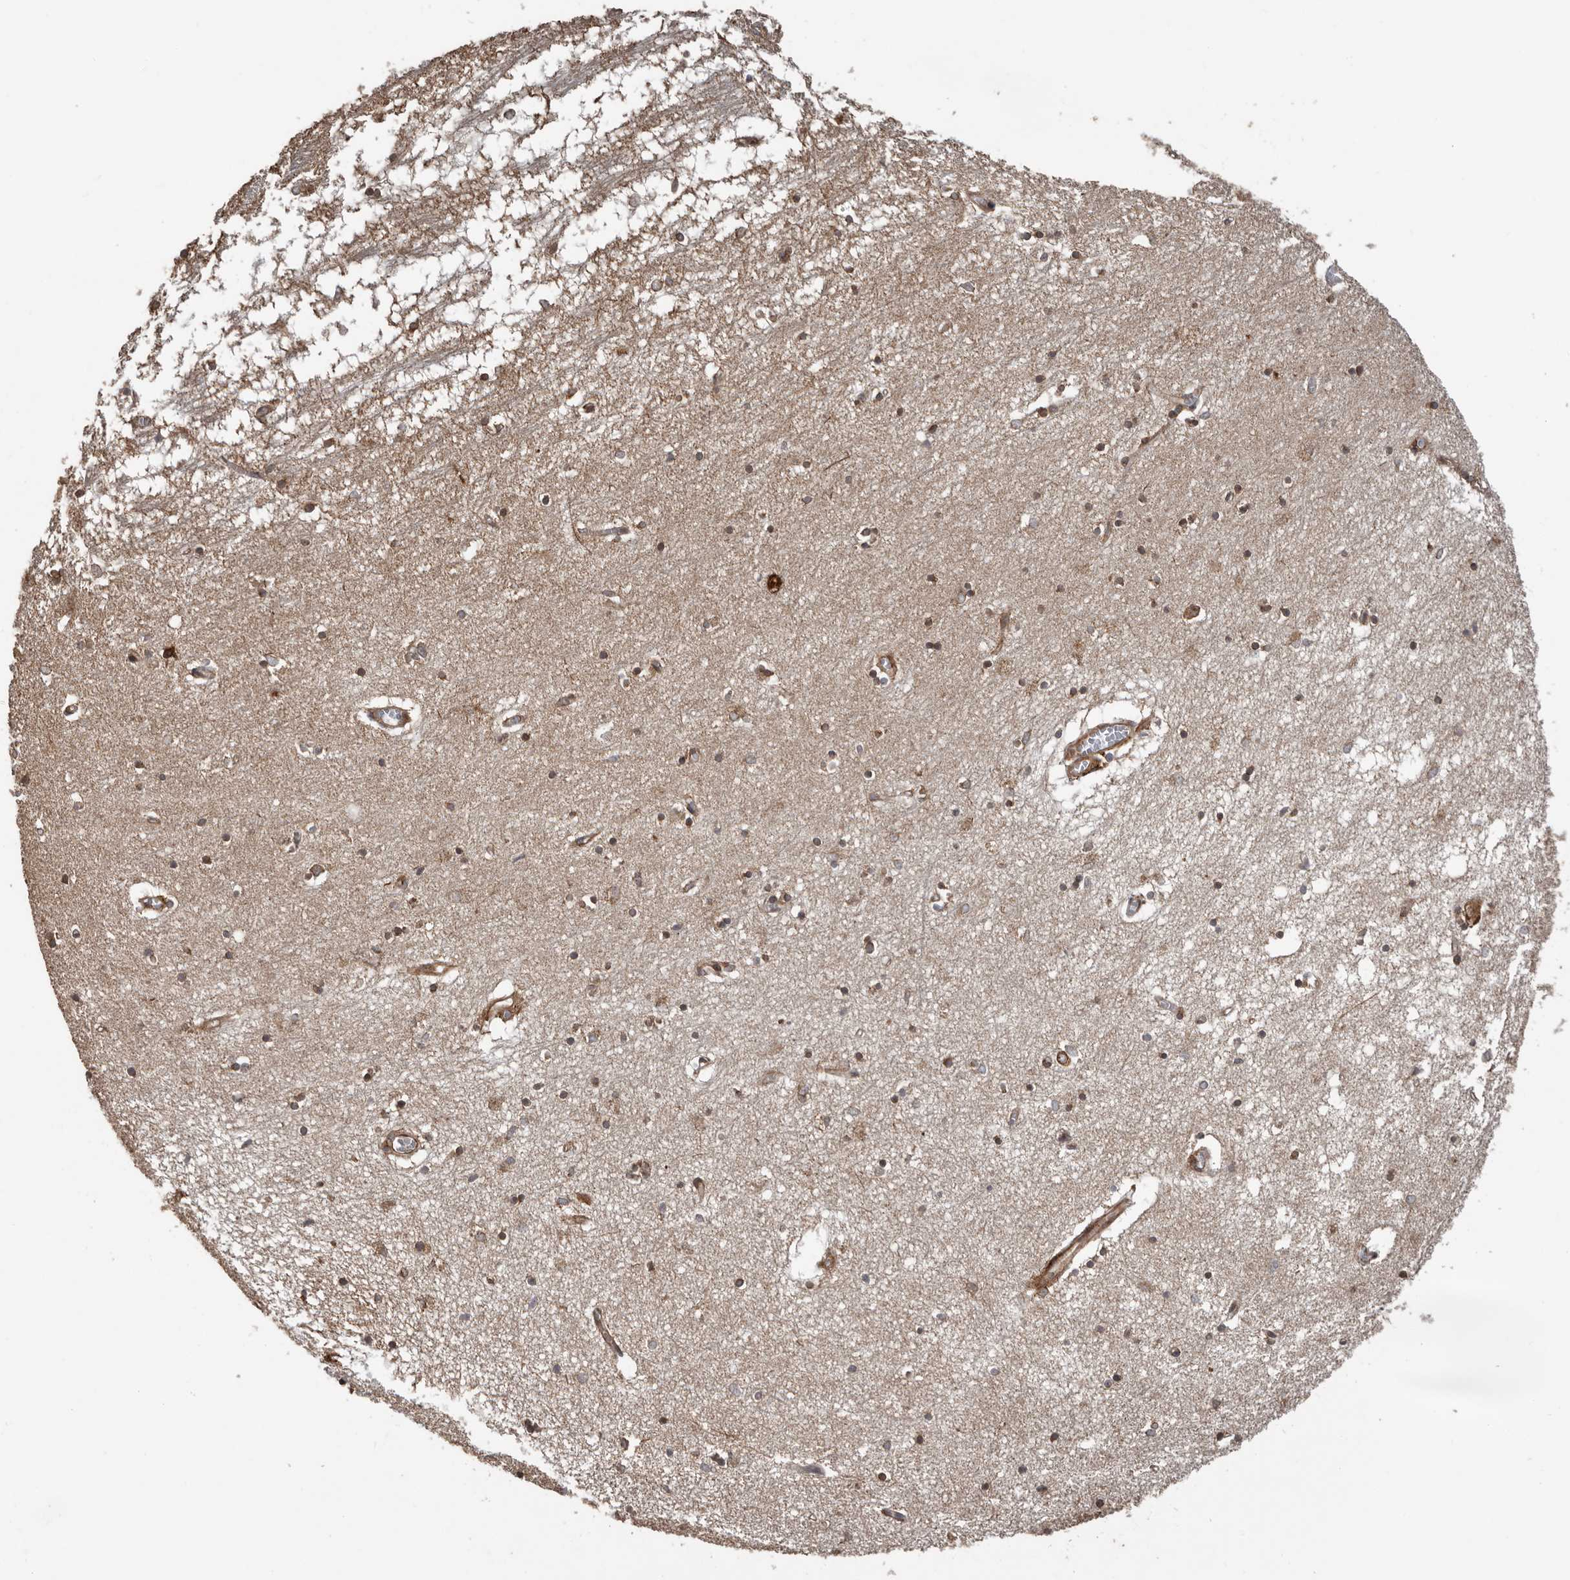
{"staining": {"intensity": "moderate", "quantity": ">75%", "location": "cytoplasmic/membranous"}, "tissue": "hippocampus", "cell_type": "Glial cells", "image_type": "normal", "snomed": [{"axis": "morphology", "description": "Normal tissue, NOS"}, {"axis": "topography", "description": "Hippocampus"}], "caption": "High-power microscopy captured an immunohistochemistry (IHC) image of benign hippocampus, revealing moderate cytoplasmic/membranous expression in about >75% of glial cells.", "gene": "CEP350", "patient": {"sex": "male", "age": 70}}